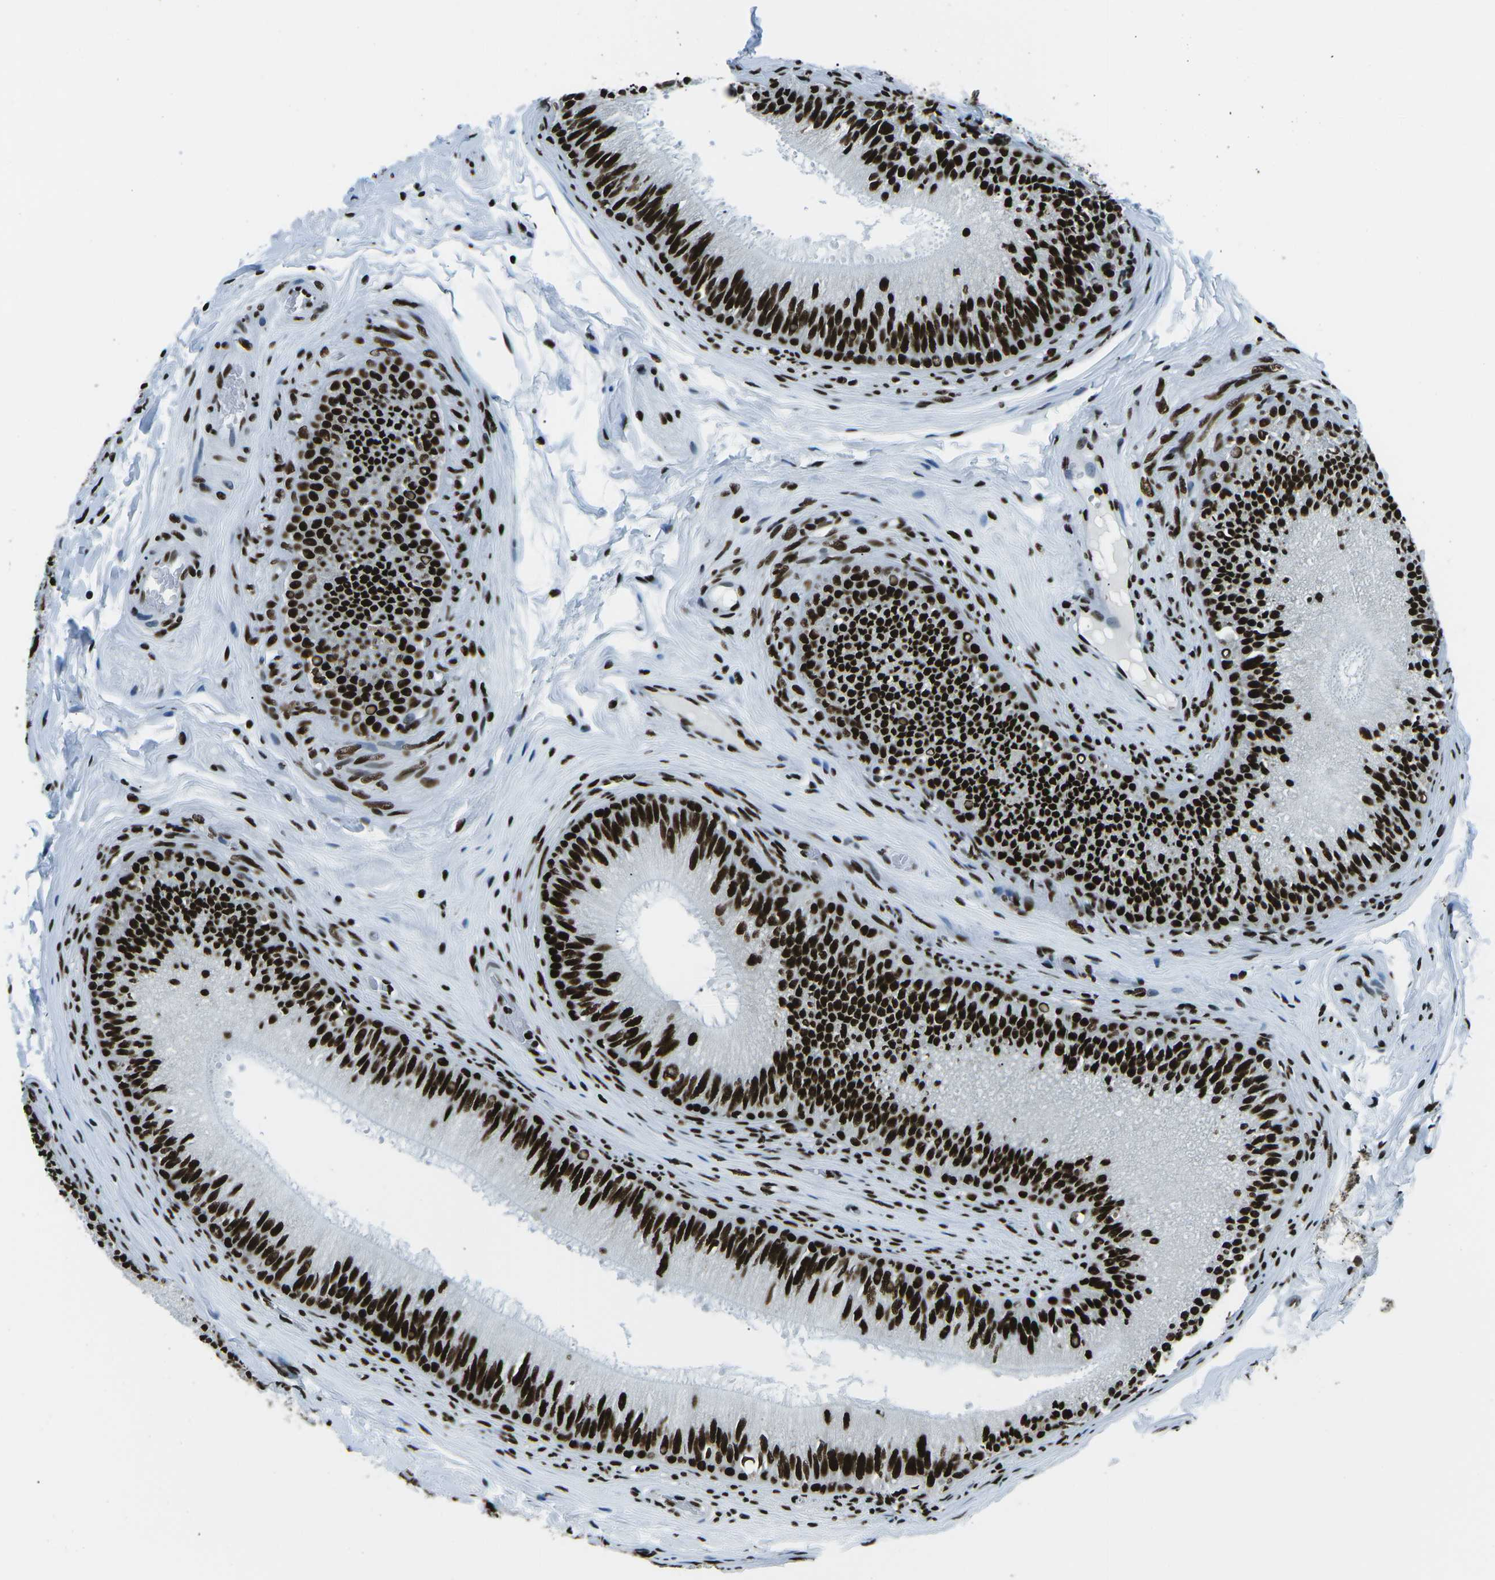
{"staining": {"intensity": "strong", "quantity": ">75%", "location": "nuclear"}, "tissue": "epididymis", "cell_type": "Glandular cells", "image_type": "normal", "snomed": [{"axis": "morphology", "description": "Normal tissue, NOS"}, {"axis": "topography", "description": "Testis"}, {"axis": "topography", "description": "Epididymis"}], "caption": "This photomicrograph shows immunohistochemistry staining of unremarkable epididymis, with high strong nuclear positivity in approximately >75% of glandular cells.", "gene": "HNRNPL", "patient": {"sex": "male", "age": 36}}